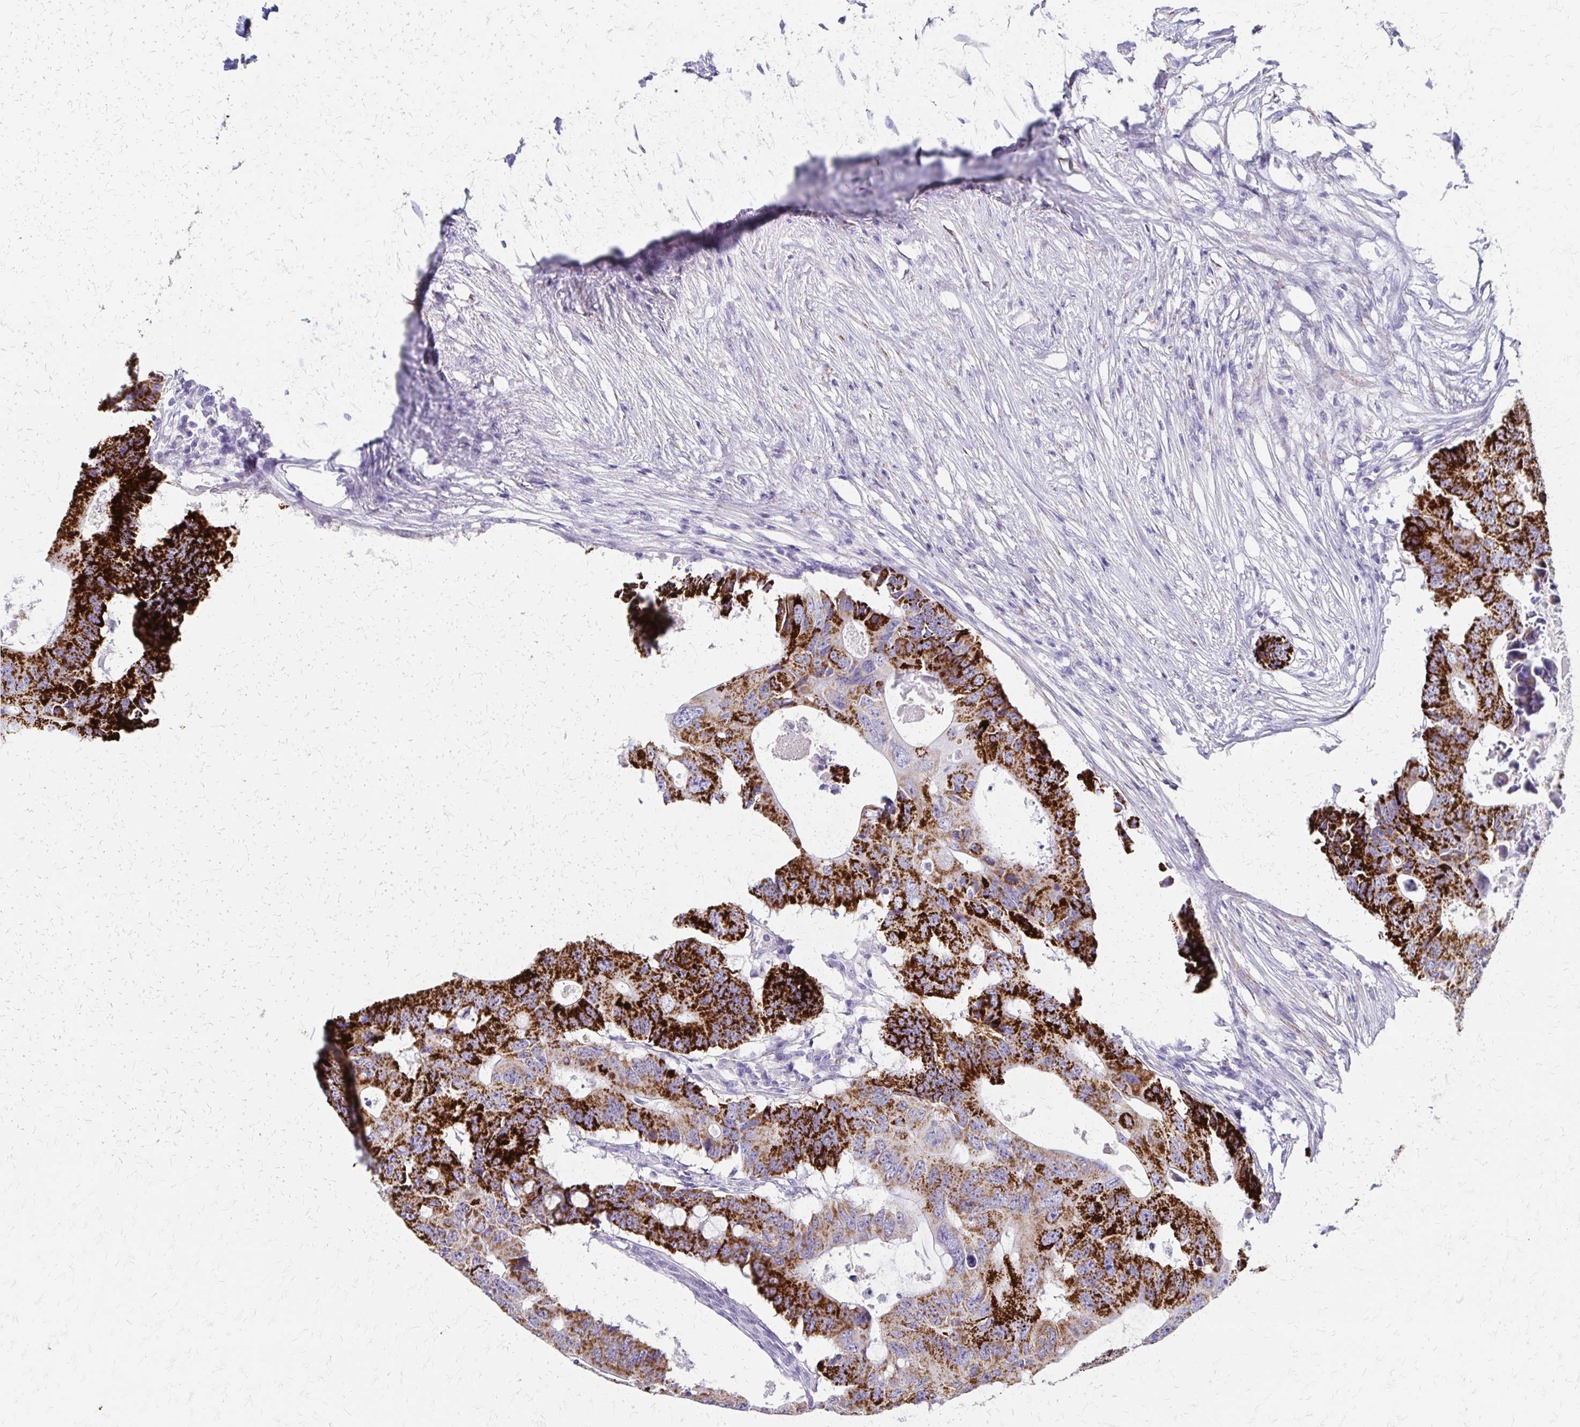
{"staining": {"intensity": "strong", "quantity": ">75%", "location": "cytoplasmic/membranous"}, "tissue": "colorectal cancer", "cell_type": "Tumor cells", "image_type": "cancer", "snomed": [{"axis": "morphology", "description": "Adenocarcinoma, NOS"}, {"axis": "topography", "description": "Colon"}], "caption": "Immunohistochemistry (IHC) staining of colorectal cancer, which displays high levels of strong cytoplasmic/membranous staining in approximately >75% of tumor cells indicating strong cytoplasmic/membranous protein positivity. The staining was performed using DAB (3,3'-diaminobenzidine) (brown) for protein detection and nuclei were counterstained in hematoxylin (blue).", "gene": "ZSCAN5B", "patient": {"sex": "male", "age": 71}}